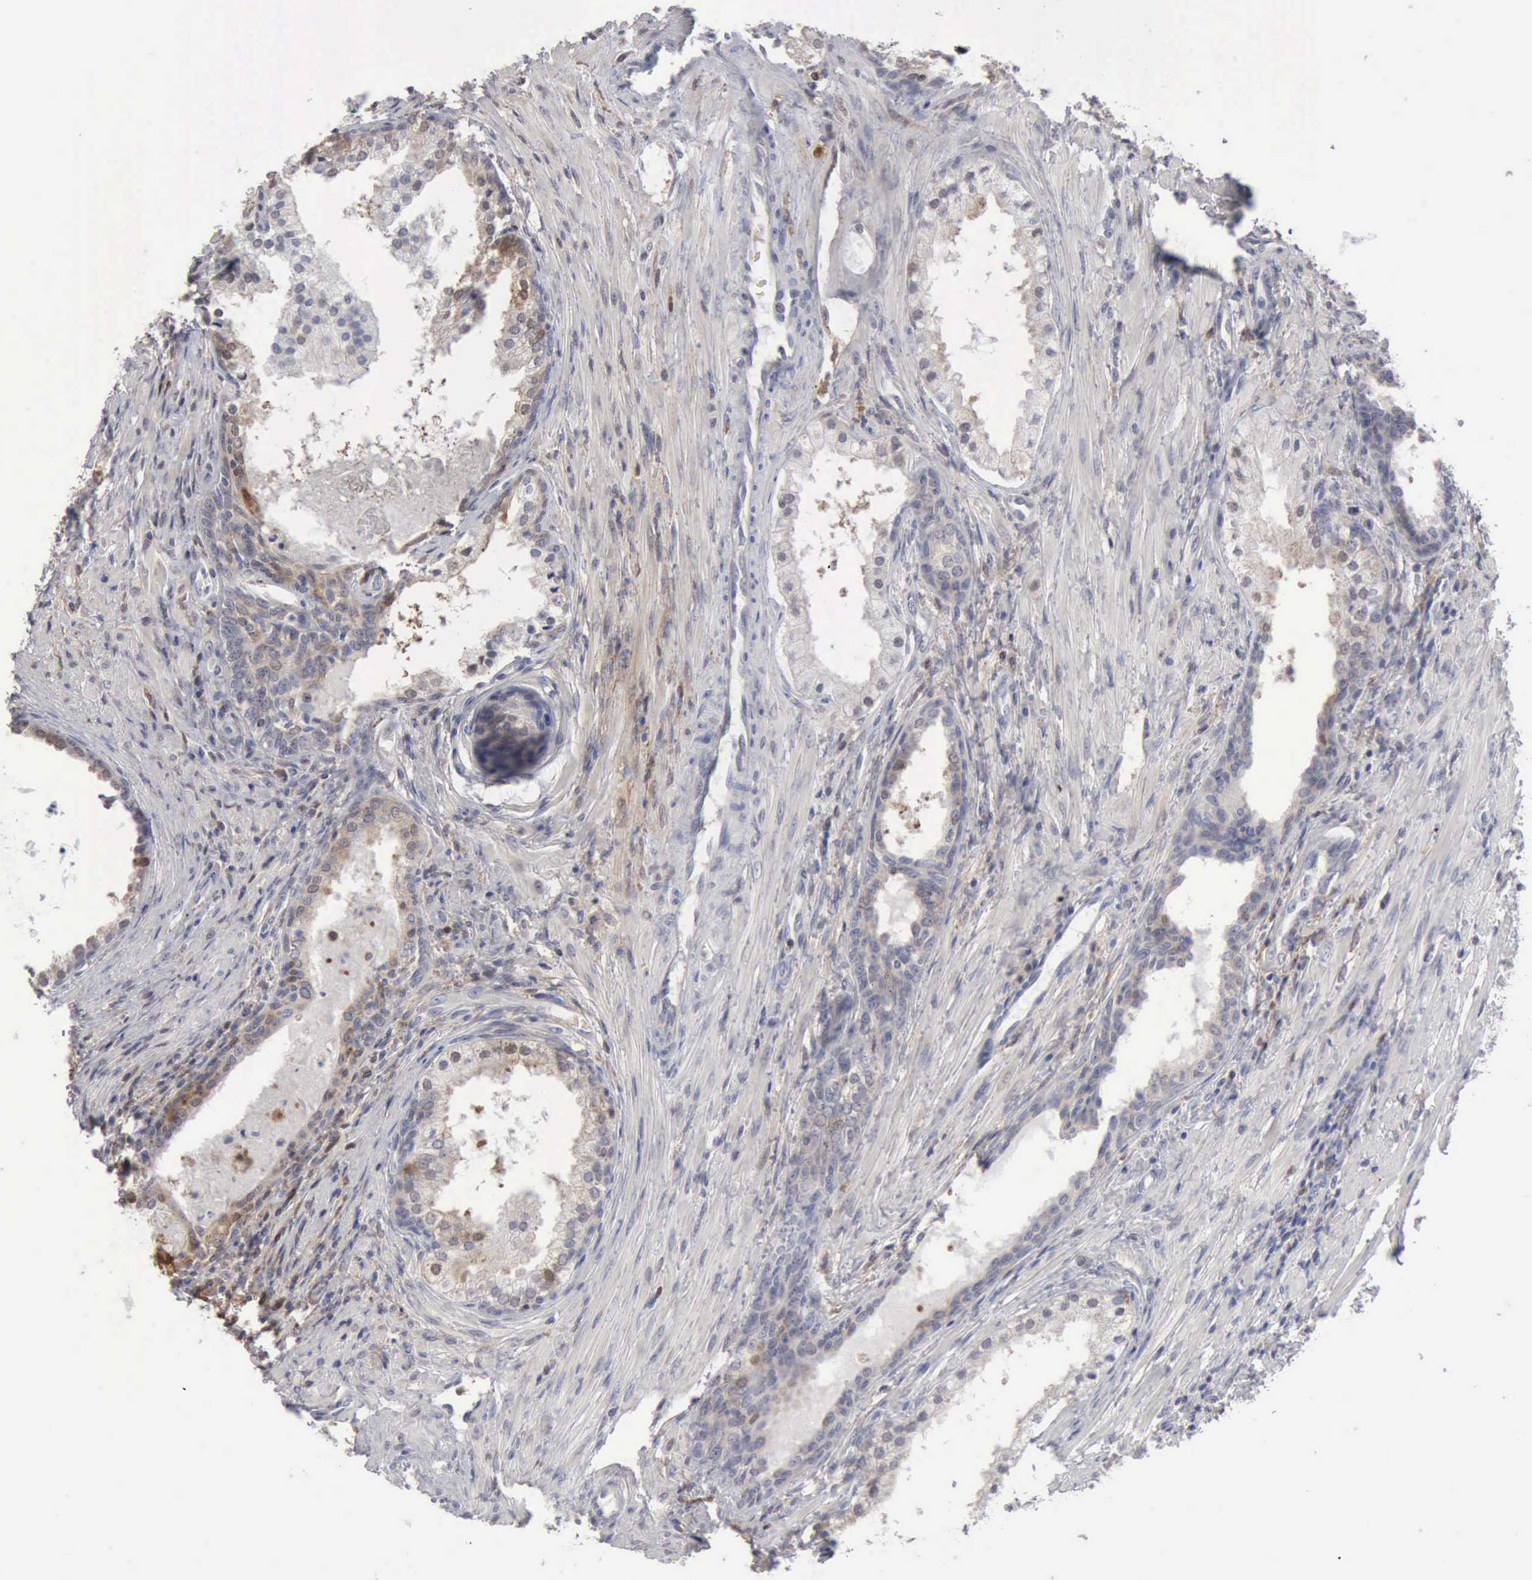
{"staining": {"intensity": "weak", "quantity": "<25%", "location": "nuclear"}, "tissue": "prostate cancer", "cell_type": "Tumor cells", "image_type": "cancer", "snomed": [{"axis": "morphology", "description": "Adenocarcinoma, Medium grade"}, {"axis": "topography", "description": "Prostate"}], "caption": "A photomicrograph of human prostate cancer is negative for staining in tumor cells.", "gene": "STAT1", "patient": {"sex": "male", "age": 70}}